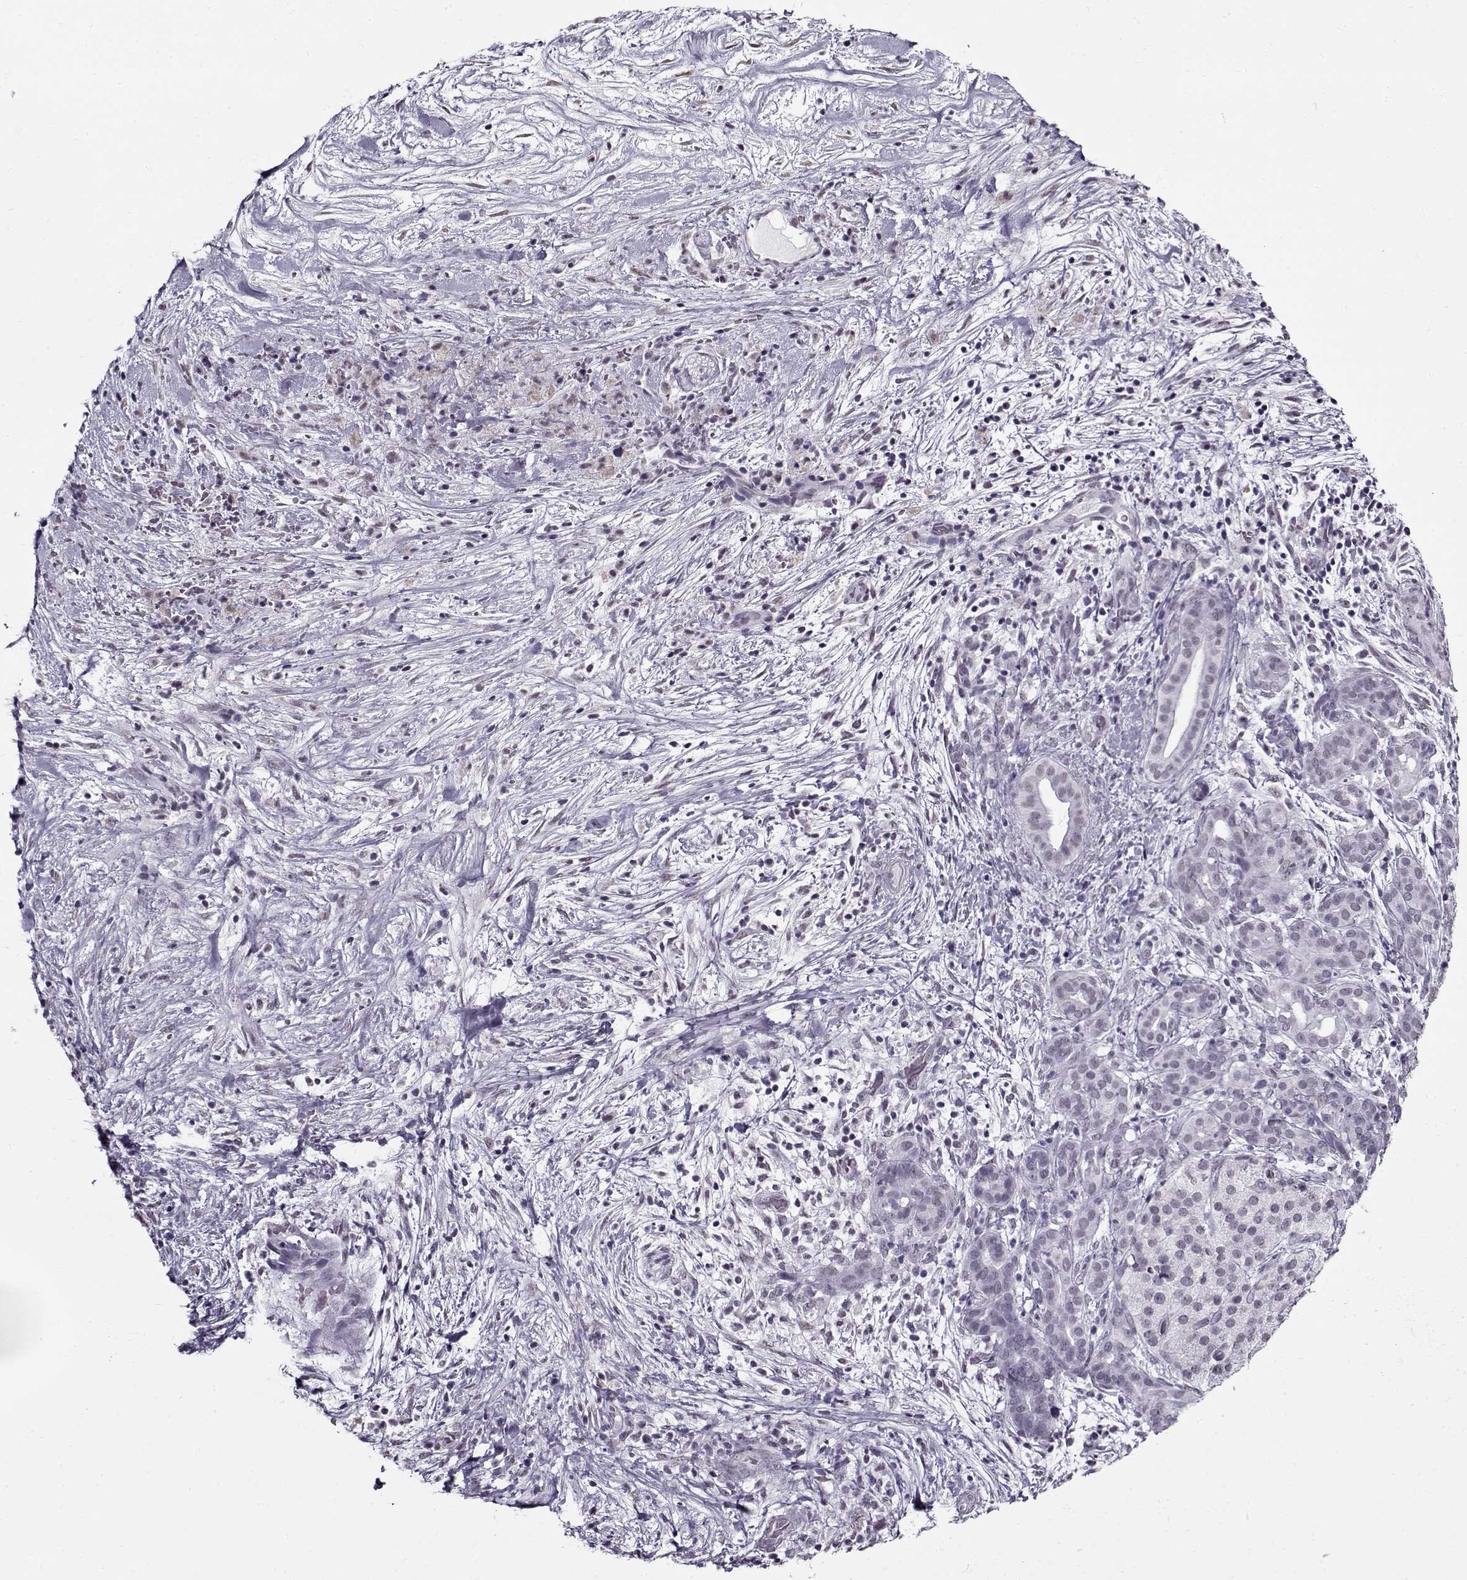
{"staining": {"intensity": "negative", "quantity": "none", "location": "none"}, "tissue": "pancreatic cancer", "cell_type": "Tumor cells", "image_type": "cancer", "snomed": [{"axis": "morphology", "description": "Adenocarcinoma, NOS"}, {"axis": "topography", "description": "Pancreas"}], "caption": "The image shows no significant expression in tumor cells of pancreatic adenocarcinoma. (DAB immunohistochemistry (IHC) visualized using brightfield microscopy, high magnification).", "gene": "PRMT8", "patient": {"sex": "male", "age": 44}}